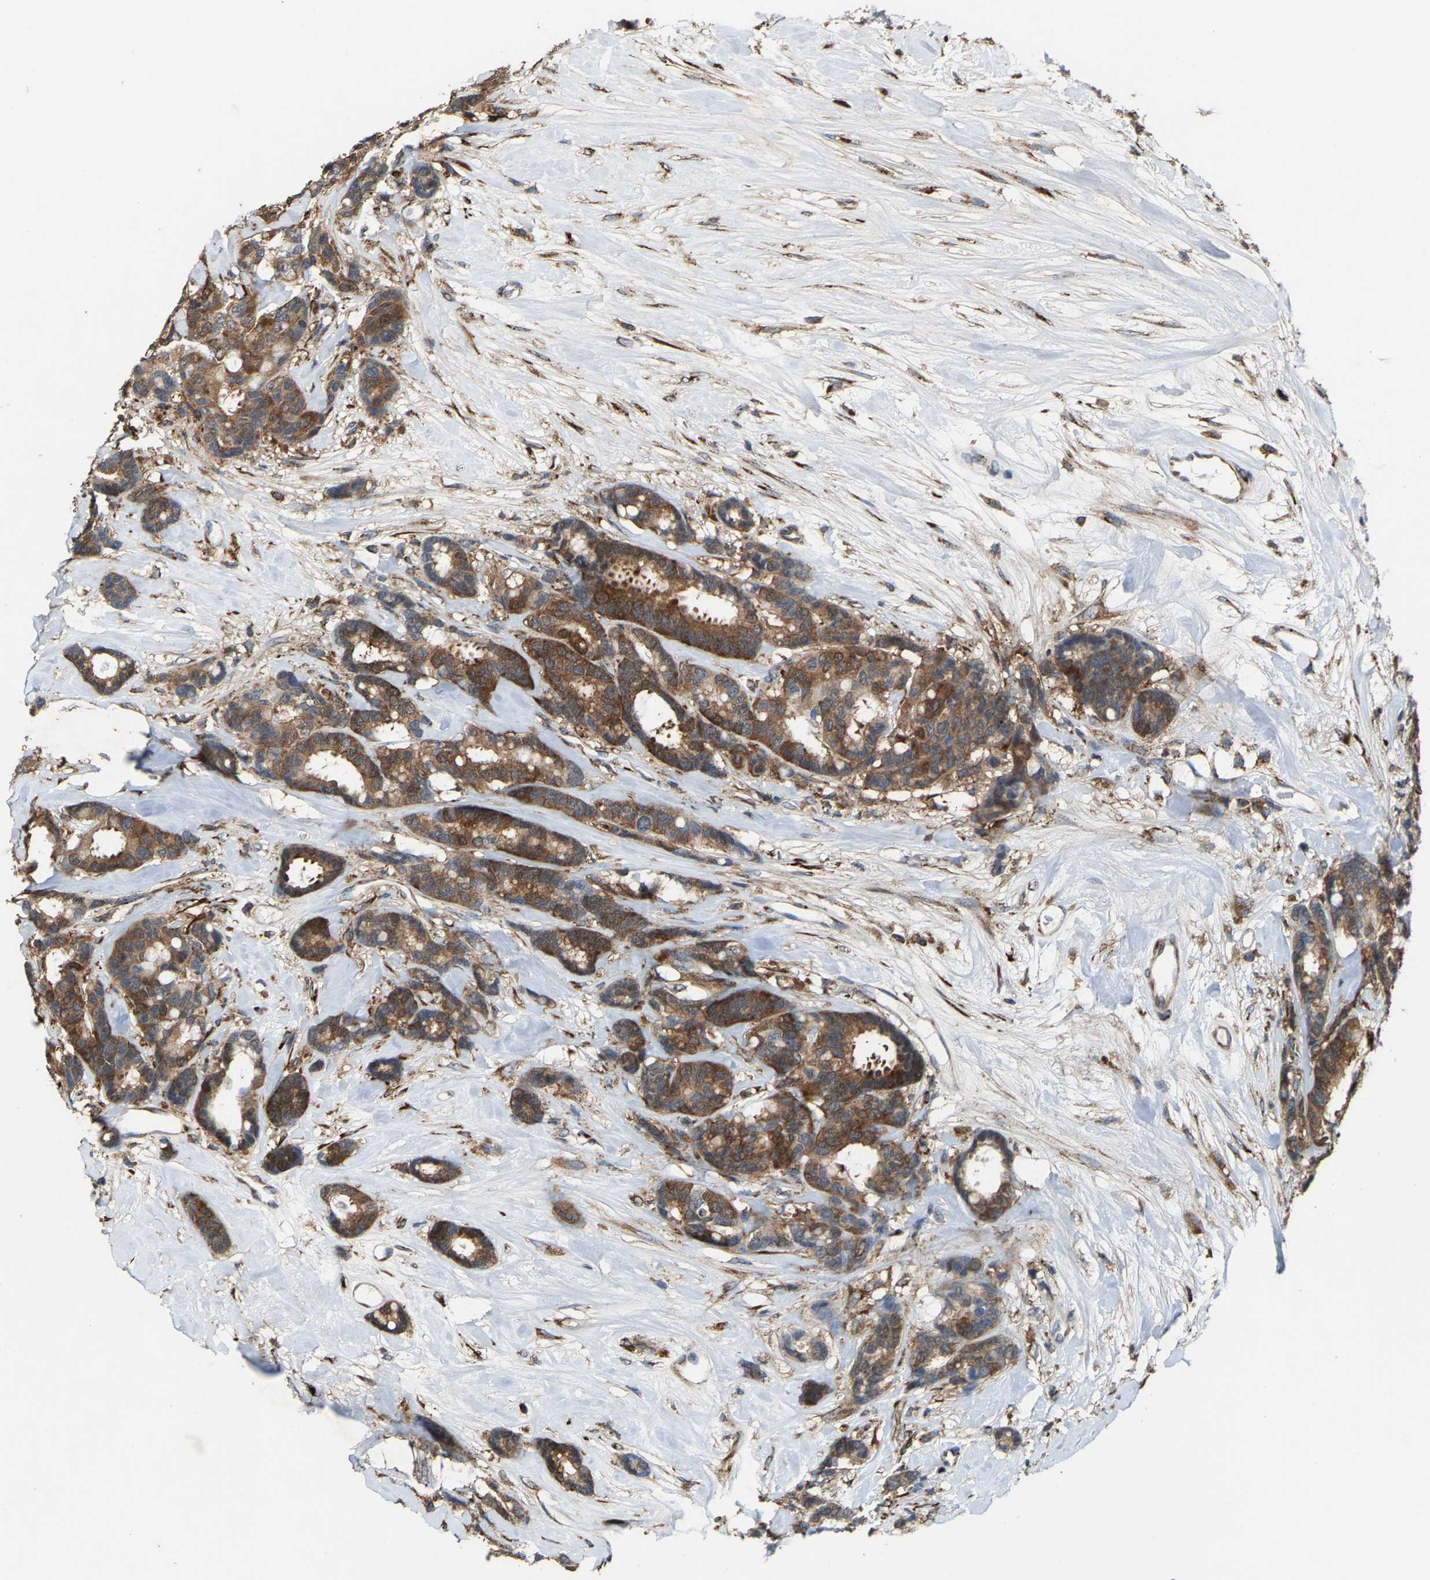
{"staining": {"intensity": "strong", "quantity": ">75%", "location": "cytoplasmic/membranous"}, "tissue": "breast cancer", "cell_type": "Tumor cells", "image_type": "cancer", "snomed": [{"axis": "morphology", "description": "Duct carcinoma"}, {"axis": "topography", "description": "Breast"}], "caption": "Tumor cells display high levels of strong cytoplasmic/membranous positivity in approximately >75% of cells in human invasive ductal carcinoma (breast).", "gene": "FGD3", "patient": {"sex": "female", "age": 87}}